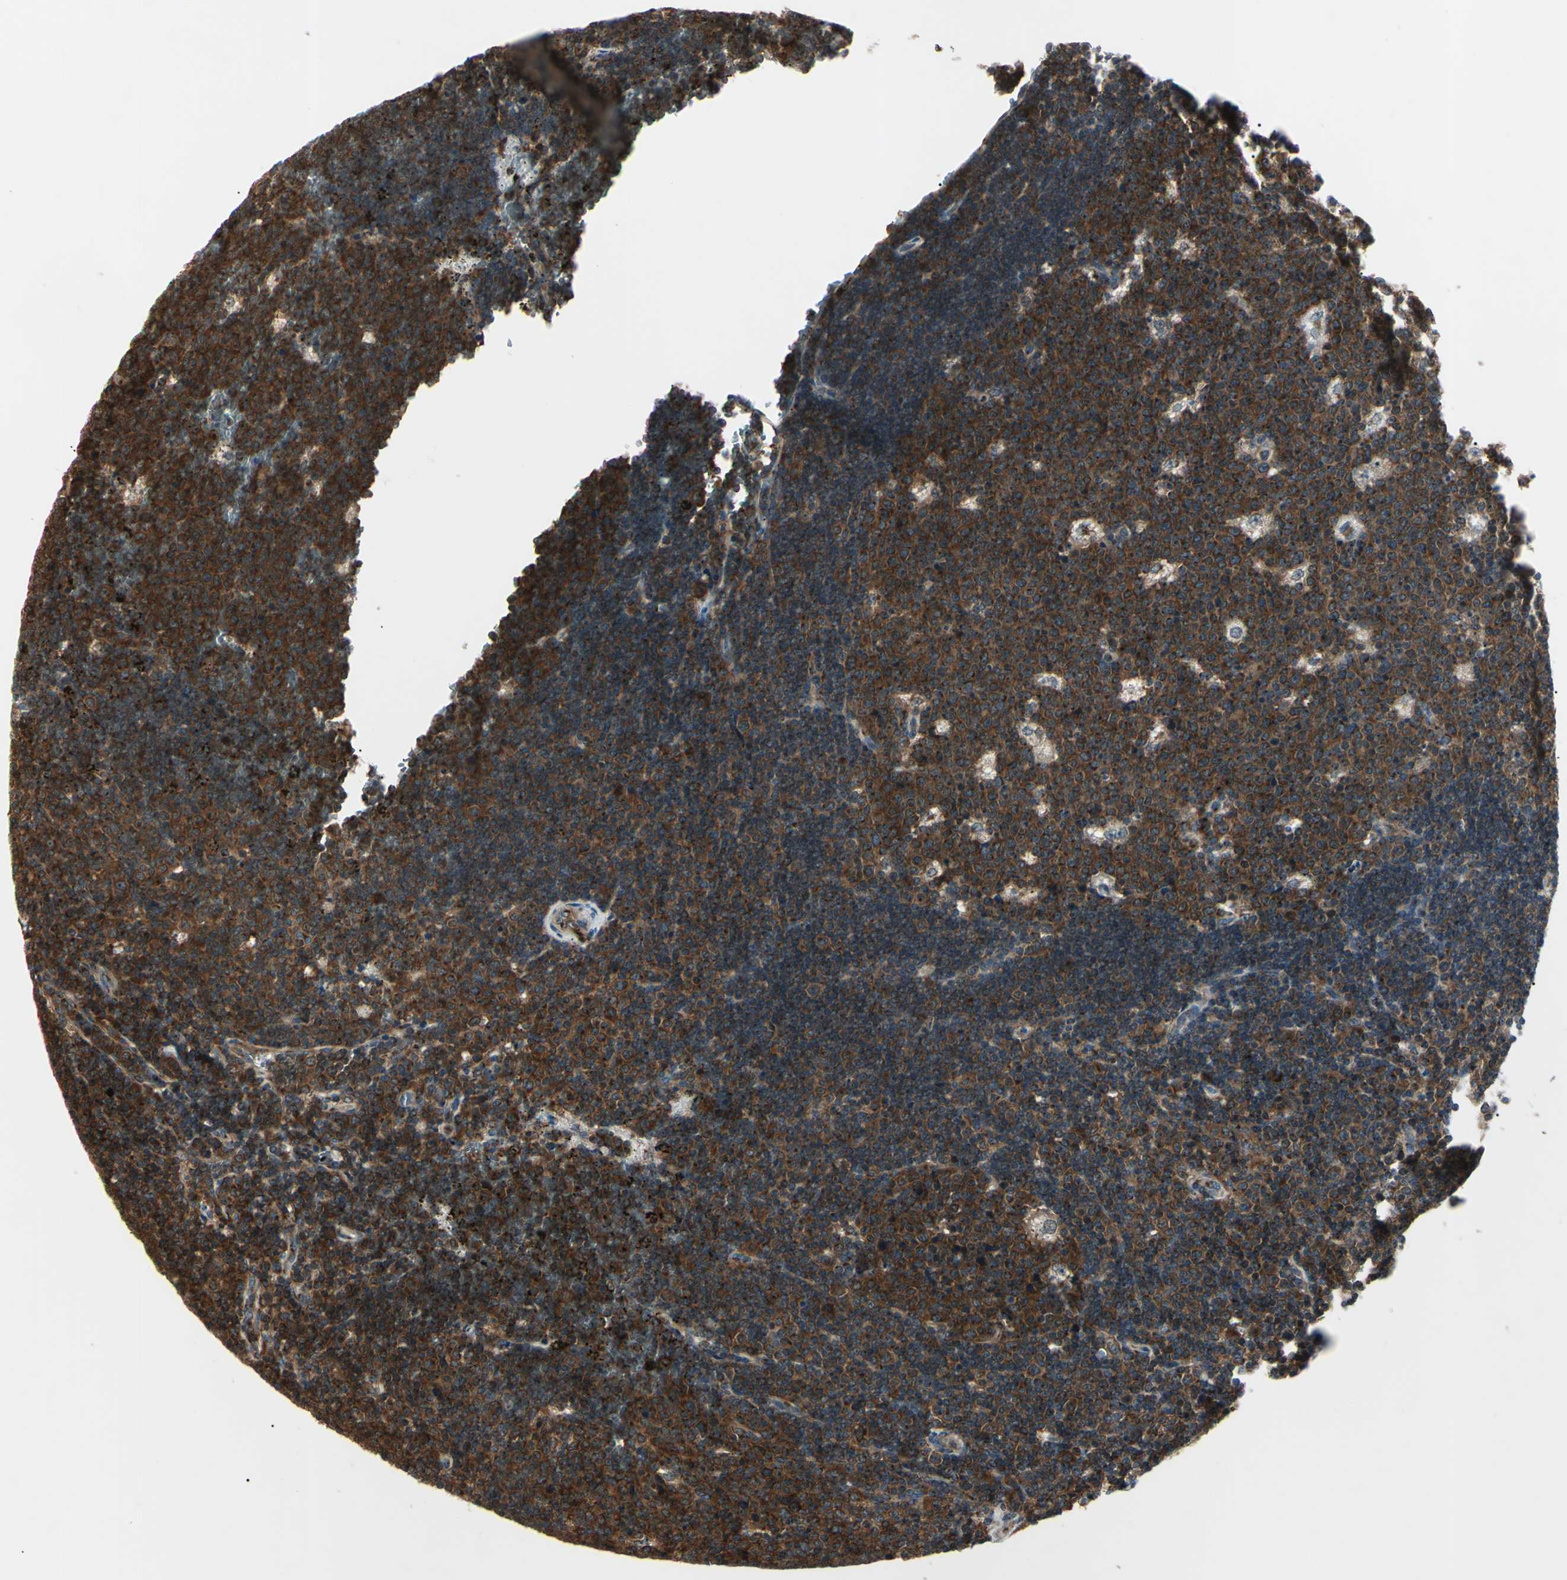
{"staining": {"intensity": "strong", "quantity": ">75%", "location": "cytoplasmic/membranous"}, "tissue": "lymph node", "cell_type": "Germinal center cells", "image_type": "normal", "snomed": [{"axis": "morphology", "description": "Normal tissue, NOS"}, {"axis": "topography", "description": "Lymph node"}, {"axis": "topography", "description": "Salivary gland"}], "caption": "A brown stain shows strong cytoplasmic/membranous expression of a protein in germinal center cells of benign lymph node.", "gene": "MAPRE1", "patient": {"sex": "male", "age": 8}}